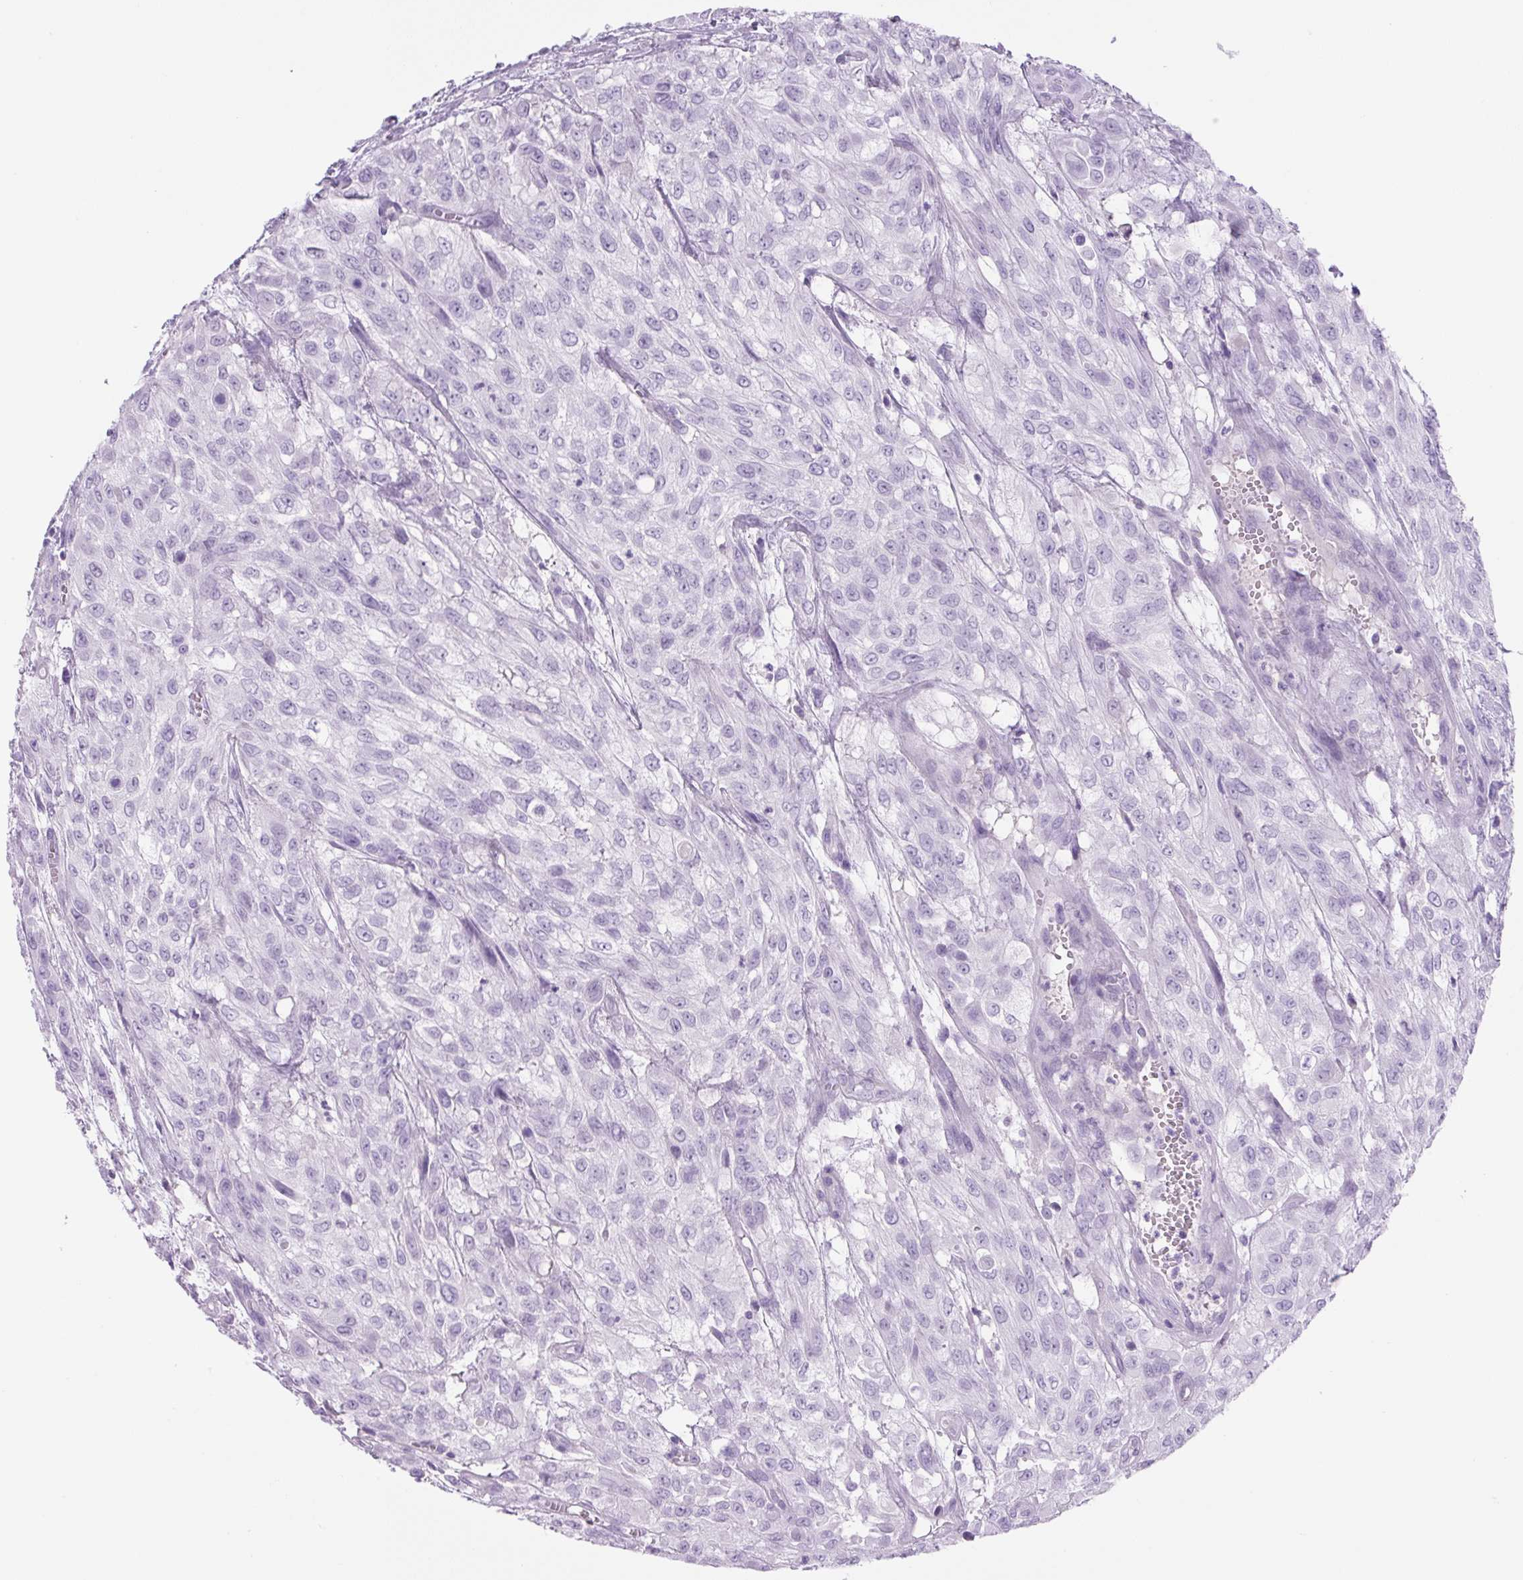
{"staining": {"intensity": "negative", "quantity": "none", "location": "none"}, "tissue": "urothelial cancer", "cell_type": "Tumor cells", "image_type": "cancer", "snomed": [{"axis": "morphology", "description": "Urothelial carcinoma, High grade"}, {"axis": "topography", "description": "Urinary bladder"}], "caption": "This is a histopathology image of immunohistochemistry (IHC) staining of urothelial cancer, which shows no positivity in tumor cells.", "gene": "PRRT1", "patient": {"sex": "male", "age": 57}}